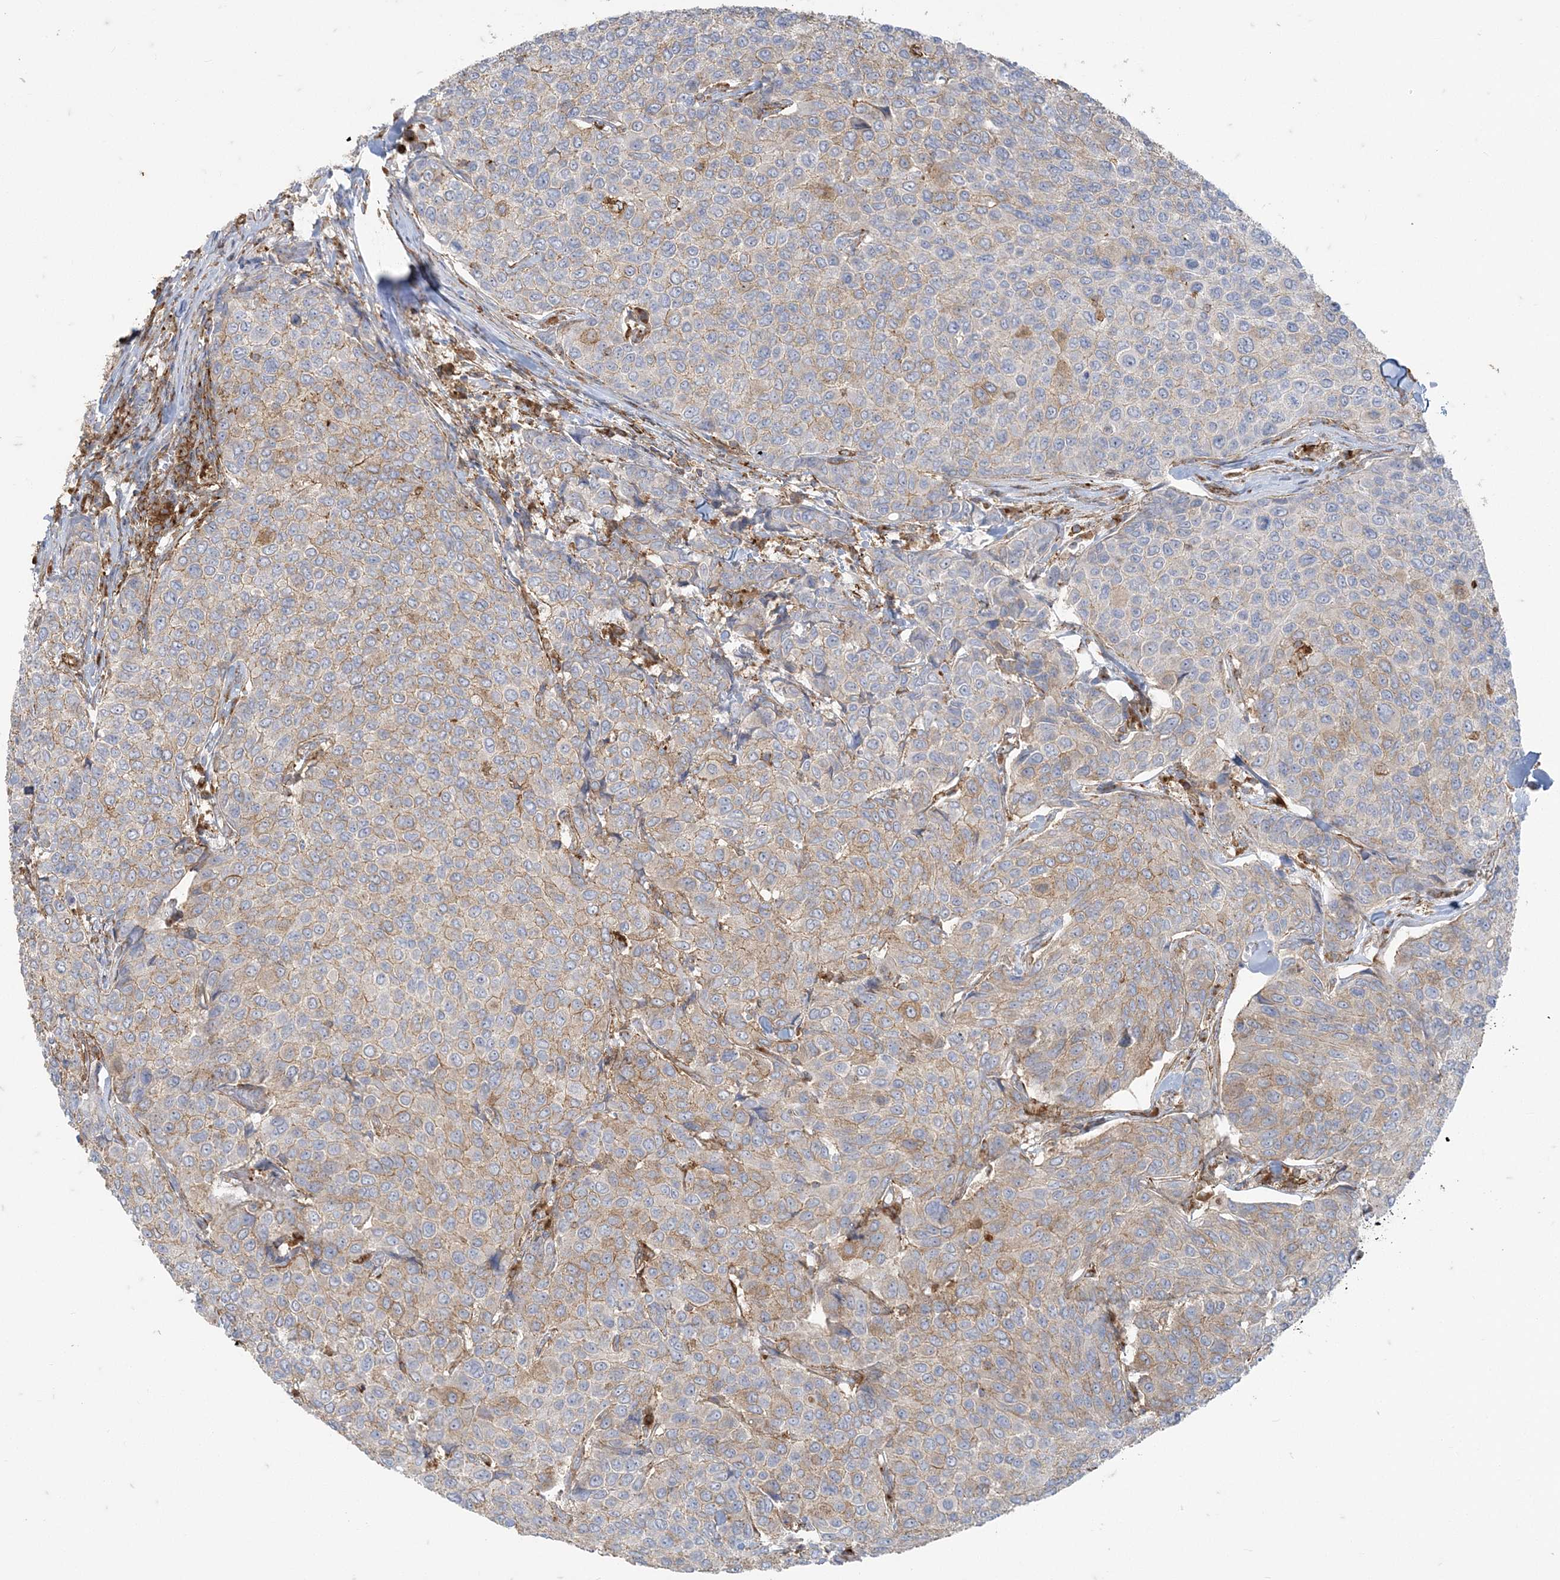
{"staining": {"intensity": "weak", "quantity": ">75%", "location": "cytoplasmic/membranous"}, "tissue": "breast cancer", "cell_type": "Tumor cells", "image_type": "cancer", "snomed": [{"axis": "morphology", "description": "Duct carcinoma"}, {"axis": "topography", "description": "Breast"}], "caption": "Immunohistochemical staining of human breast cancer displays low levels of weak cytoplasmic/membranous protein staining in approximately >75% of tumor cells.", "gene": "DERL3", "patient": {"sex": "female", "age": 55}}